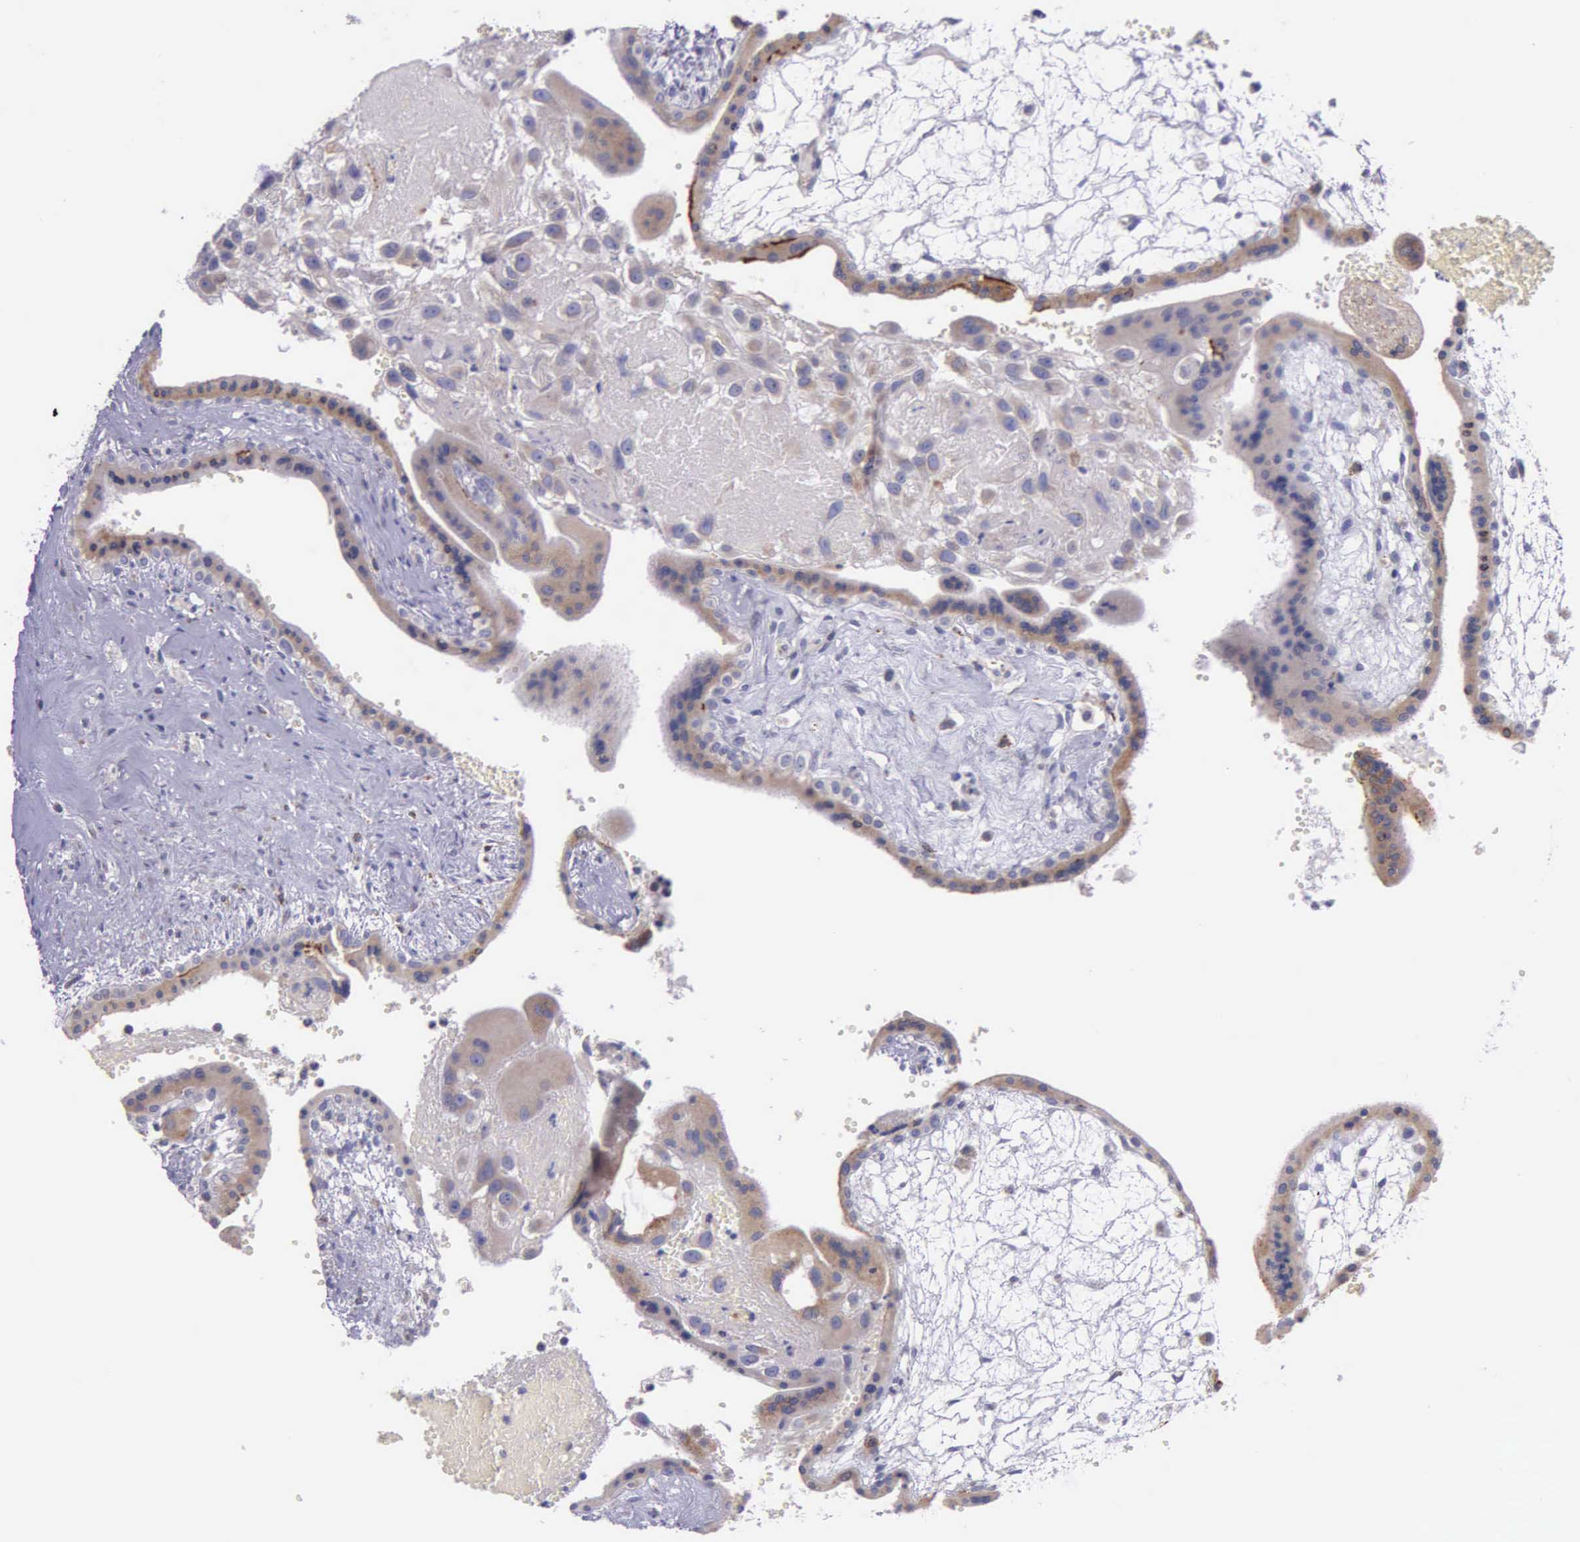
{"staining": {"intensity": "weak", "quantity": "25%-75%", "location": "cytoplasmic/membranous"}, "tissue": "placenta", "cell_type": "Decidual cells", "image_type": "normal", "snomed": [{"axis": "morphology", "description": "Normal tissue, NOS"}, {"axis": "topography", "description": "Placenta"}], "caption": "Protein staining exhibits weak cytoplasmic/membranous staining in about 25%-75% of decidual cells in unremarkable placenta.", "gene": "CTAGE15", "patient": {"sex": "female", "age": 30}}